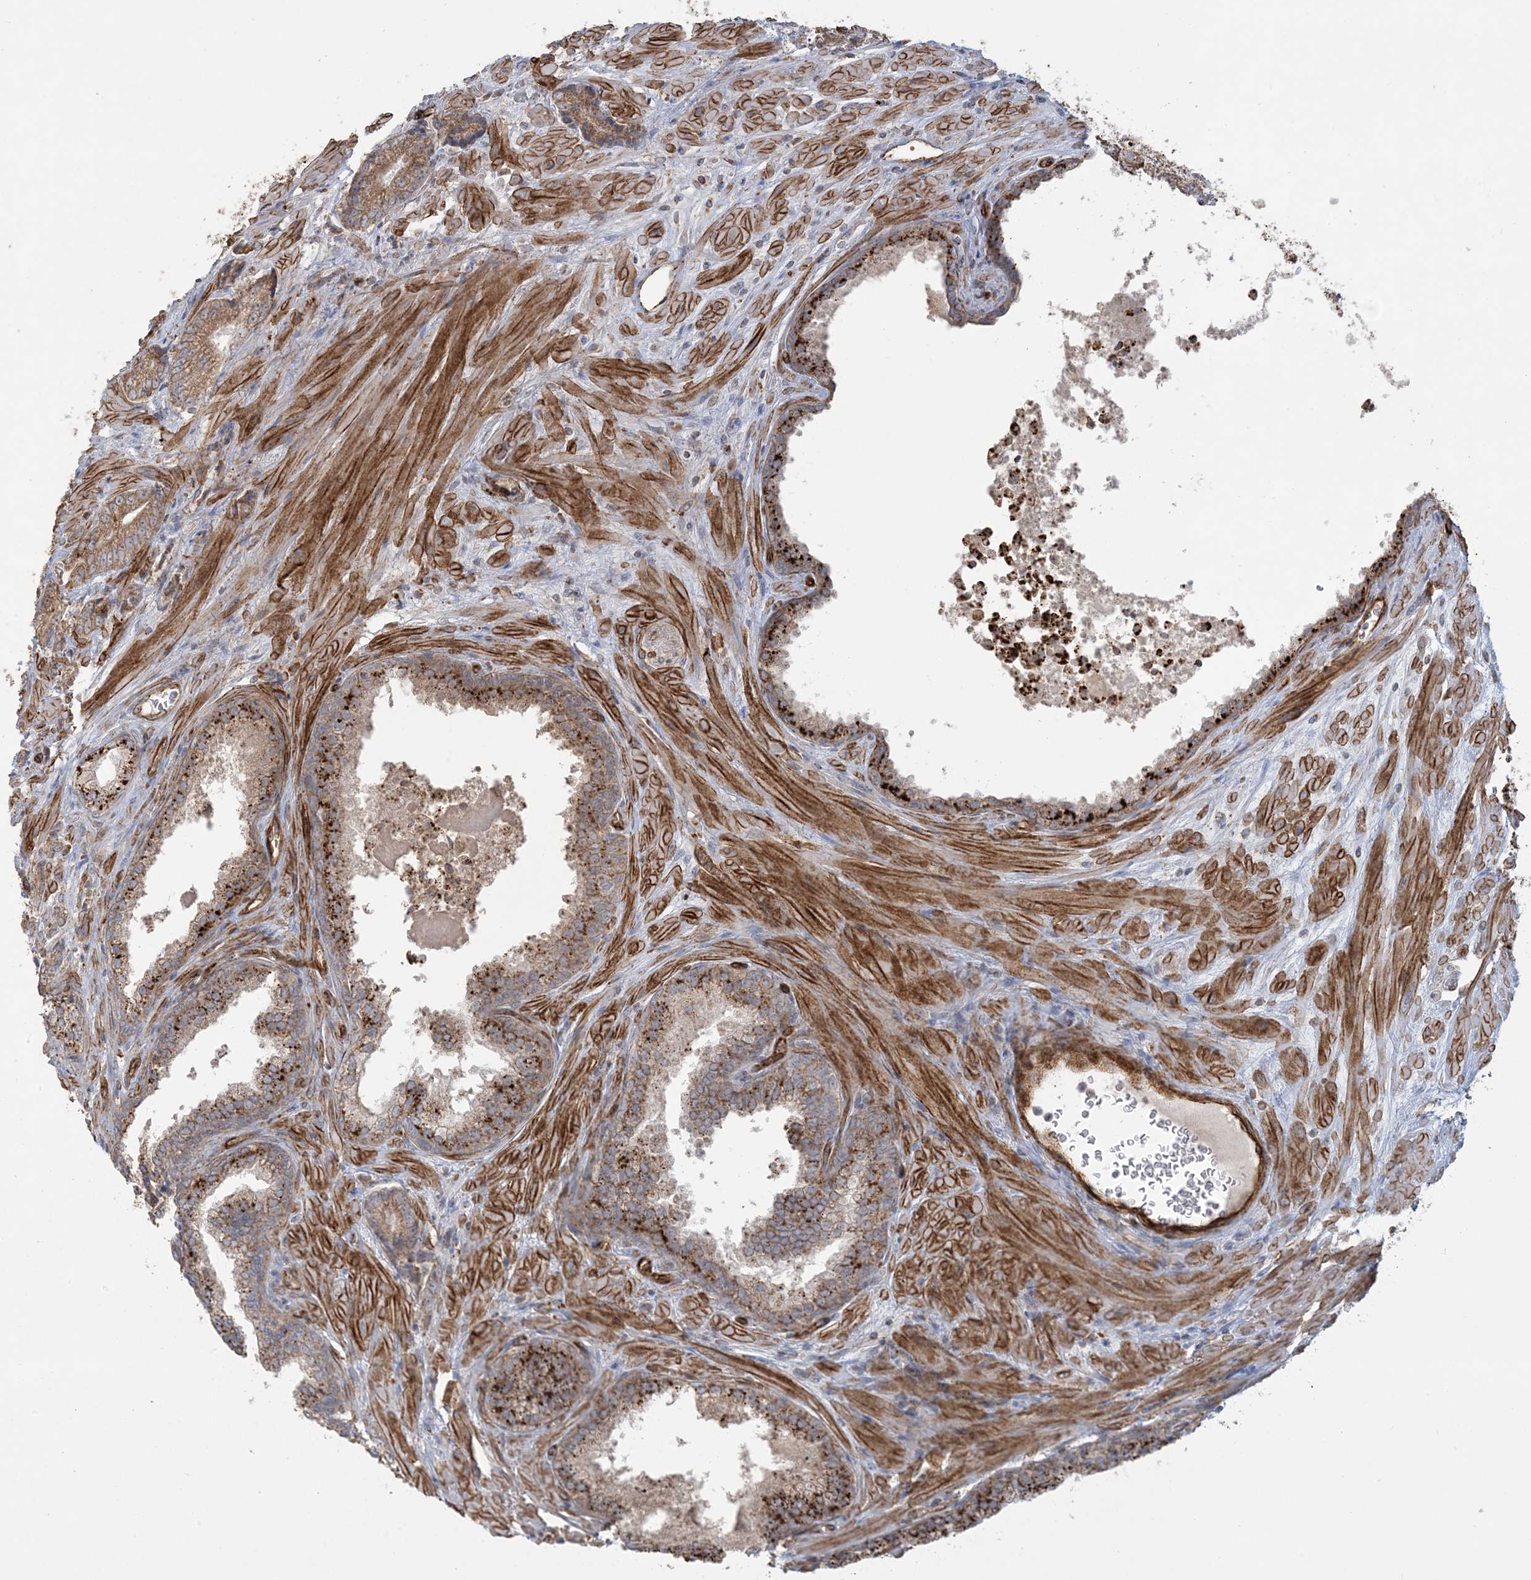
{"staining": {"intensity": "moderate", "quantity": ">75%", "location": "cytoplasmic/membranous"}, "tissue": "prostate cancer", "cell_type": "Tumor cells", "image_type": "cancer", "snomed": [{"axis": "morphology", "description": "Adenocarcinoma, High grade"}, {"axis": "topography", "description": "Prostate"}], "caption": "High-magnification brightfield microscopy of prostate cancer (high-grade adenocarcinoma) stained with DAB (3,3'-diaminobenzidine) (brown) and counterstained with hematoxylin (blue). tumor cells exhibit moderate cytoplasmic/membranous staining is identified in about>75% of cells.", "gene": "AGA", "patient": {"sex": "male", "age": 57}}